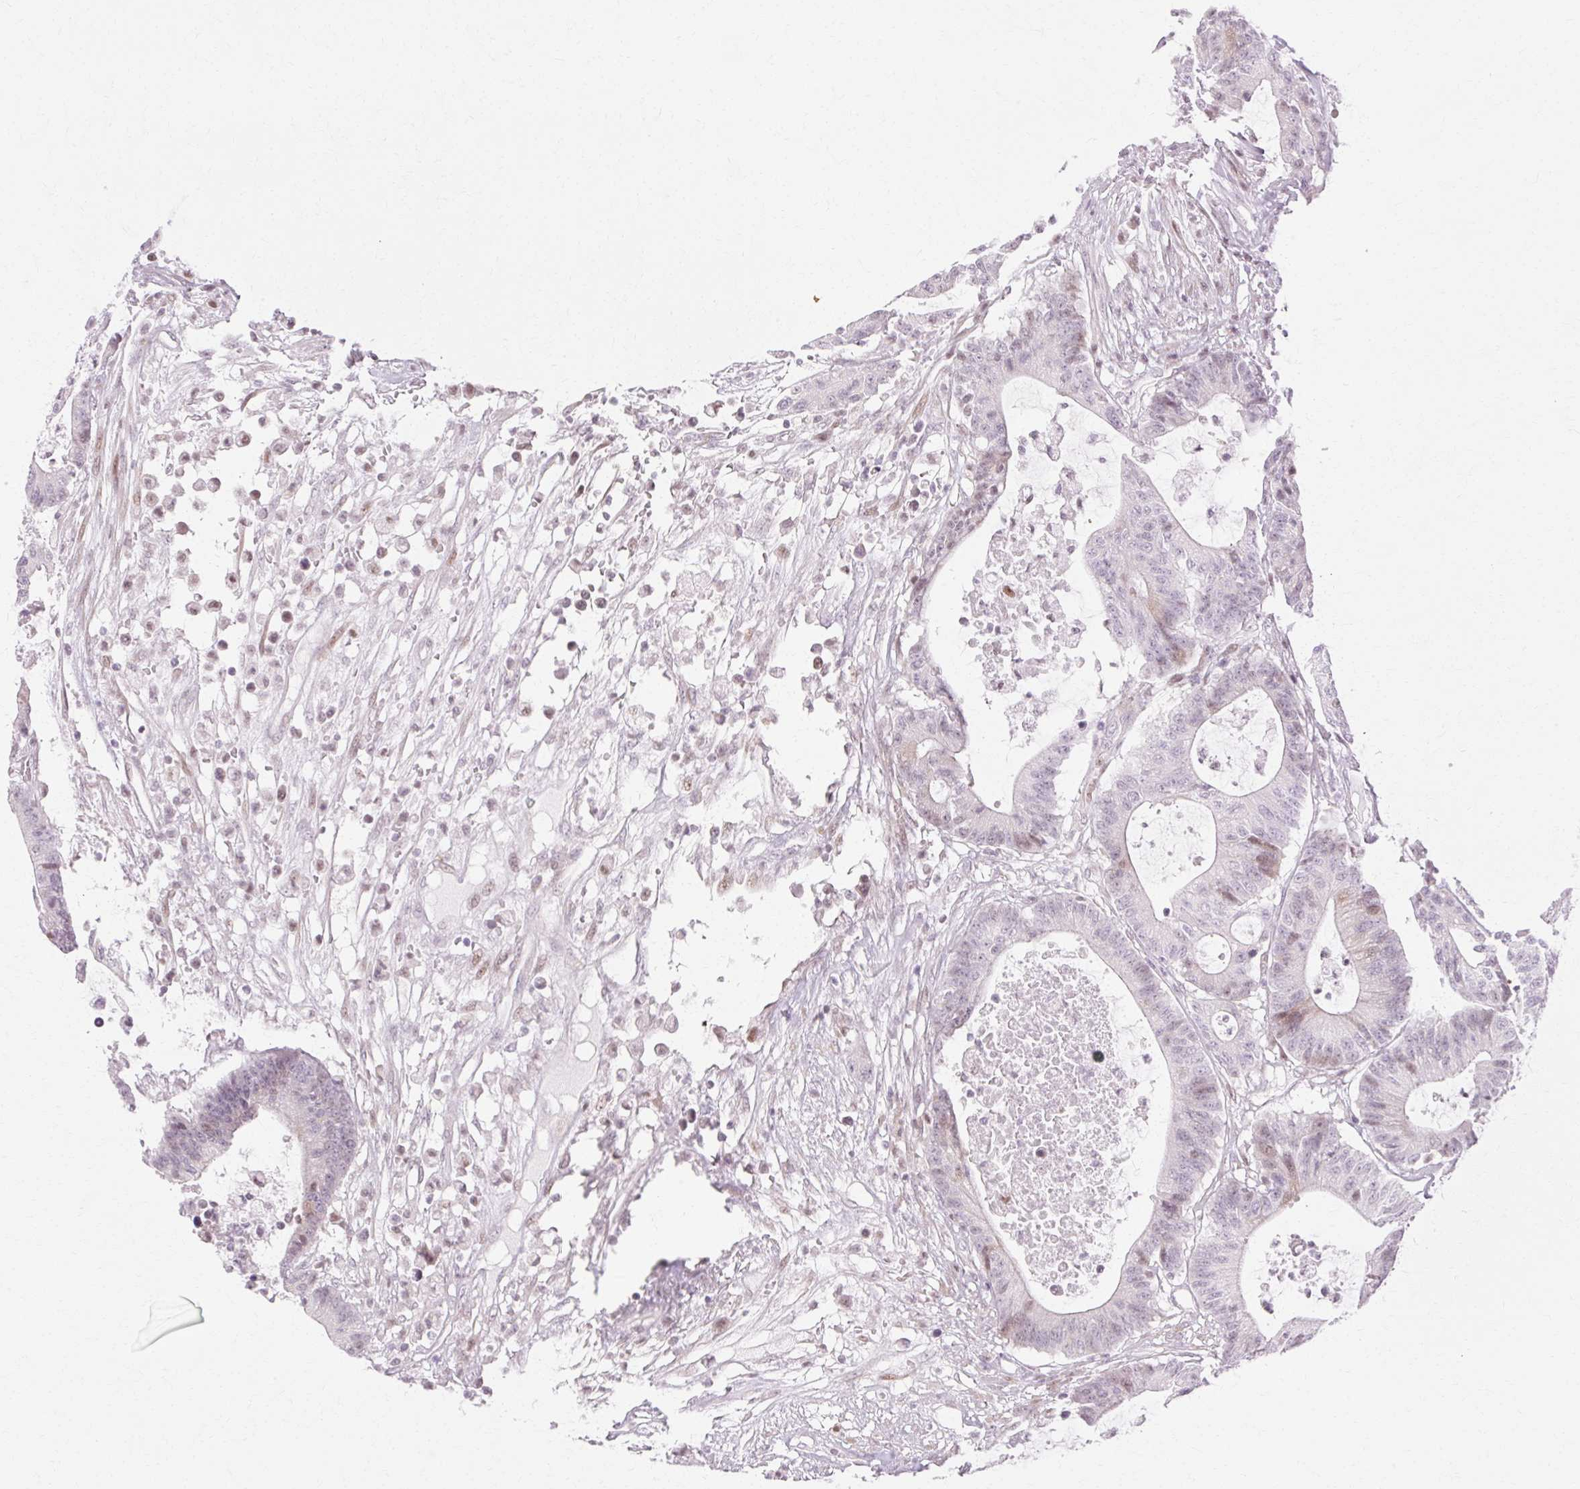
{"staining": {"intensity": "weak", "quantity": "<25%", "location": "nuclear"}, "tissue": "colorectal cancer", "cell_type": "Tumor cells", "image_type": "cancer", "snomed": [{"axis": "morphology", "description": "Adenocarcinoma, NOS"}, {"axis": "topography", "description": "Colon"}], "caption": "Colorectal adenocarcinoma was stained to show a protein in brown. There is no significant expression in tumor cells.", "gene": "C3orf49", "patient": {"sex": "female", "age": 84}}